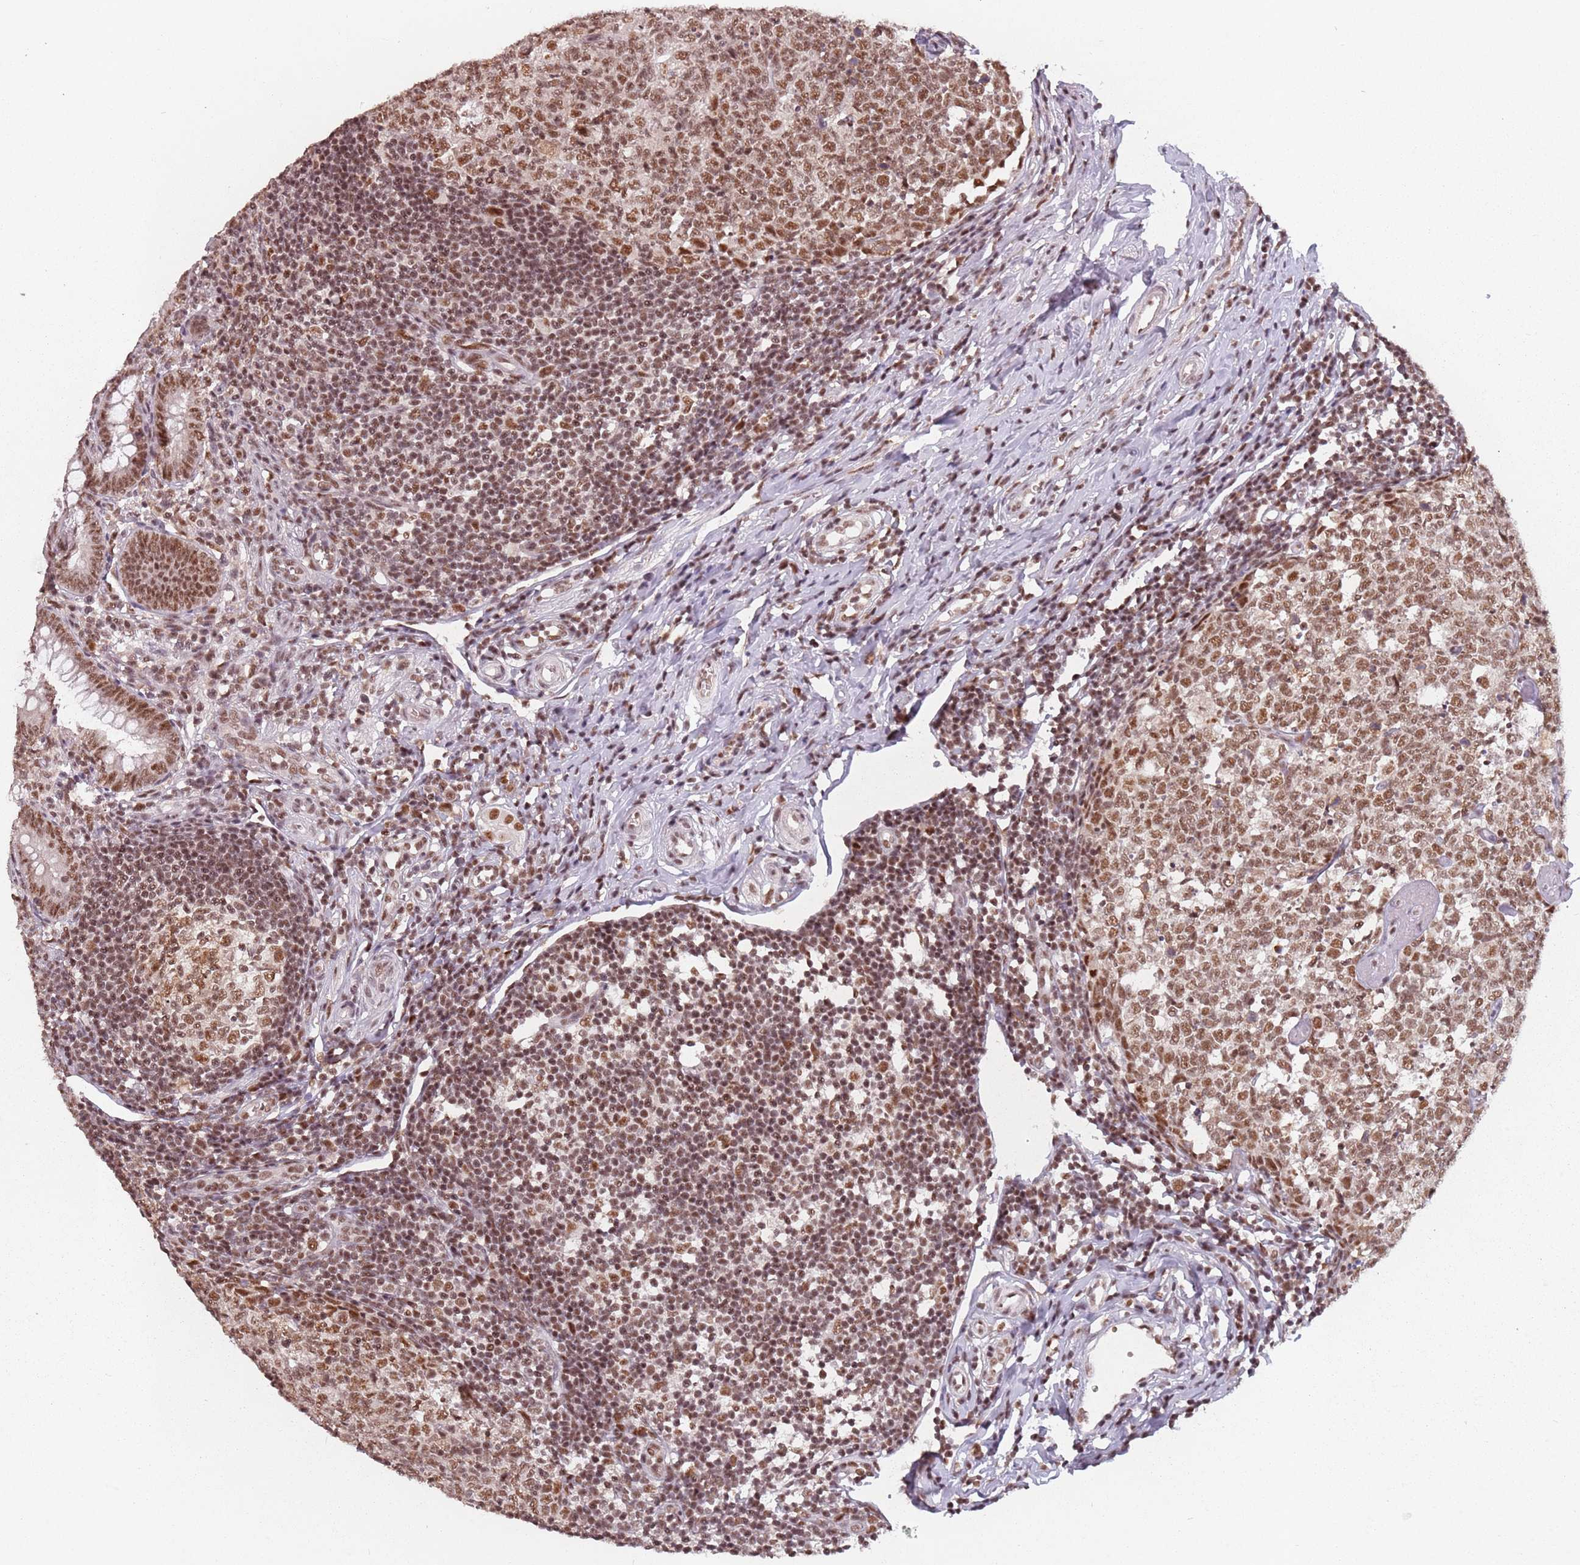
{"staining": {"intensity": "moderate", "quantity": ">75%", "location": "nuclear"}, "tissue": "appendix", "cell_type": "Glandular cells", "image_type": "normal", "snomed": [{"axis": "morphology", "description": "Normal tissue, NOS"}, {"axis": "topography", "description": "Appendix"}], "caption": "High-power microscopy captured an immunohistochemistry (IHC) photomicrograph of unremarkable appendix, revealing moderate nuclear staining in approximately >75% of glandular cells. Using DAB (brown) and hematoxylin (blue) stains, captured at high magnification using brightfield microscopy.", "gene": "NCBP1", "patient": {"sex": "male", "age": 14}}